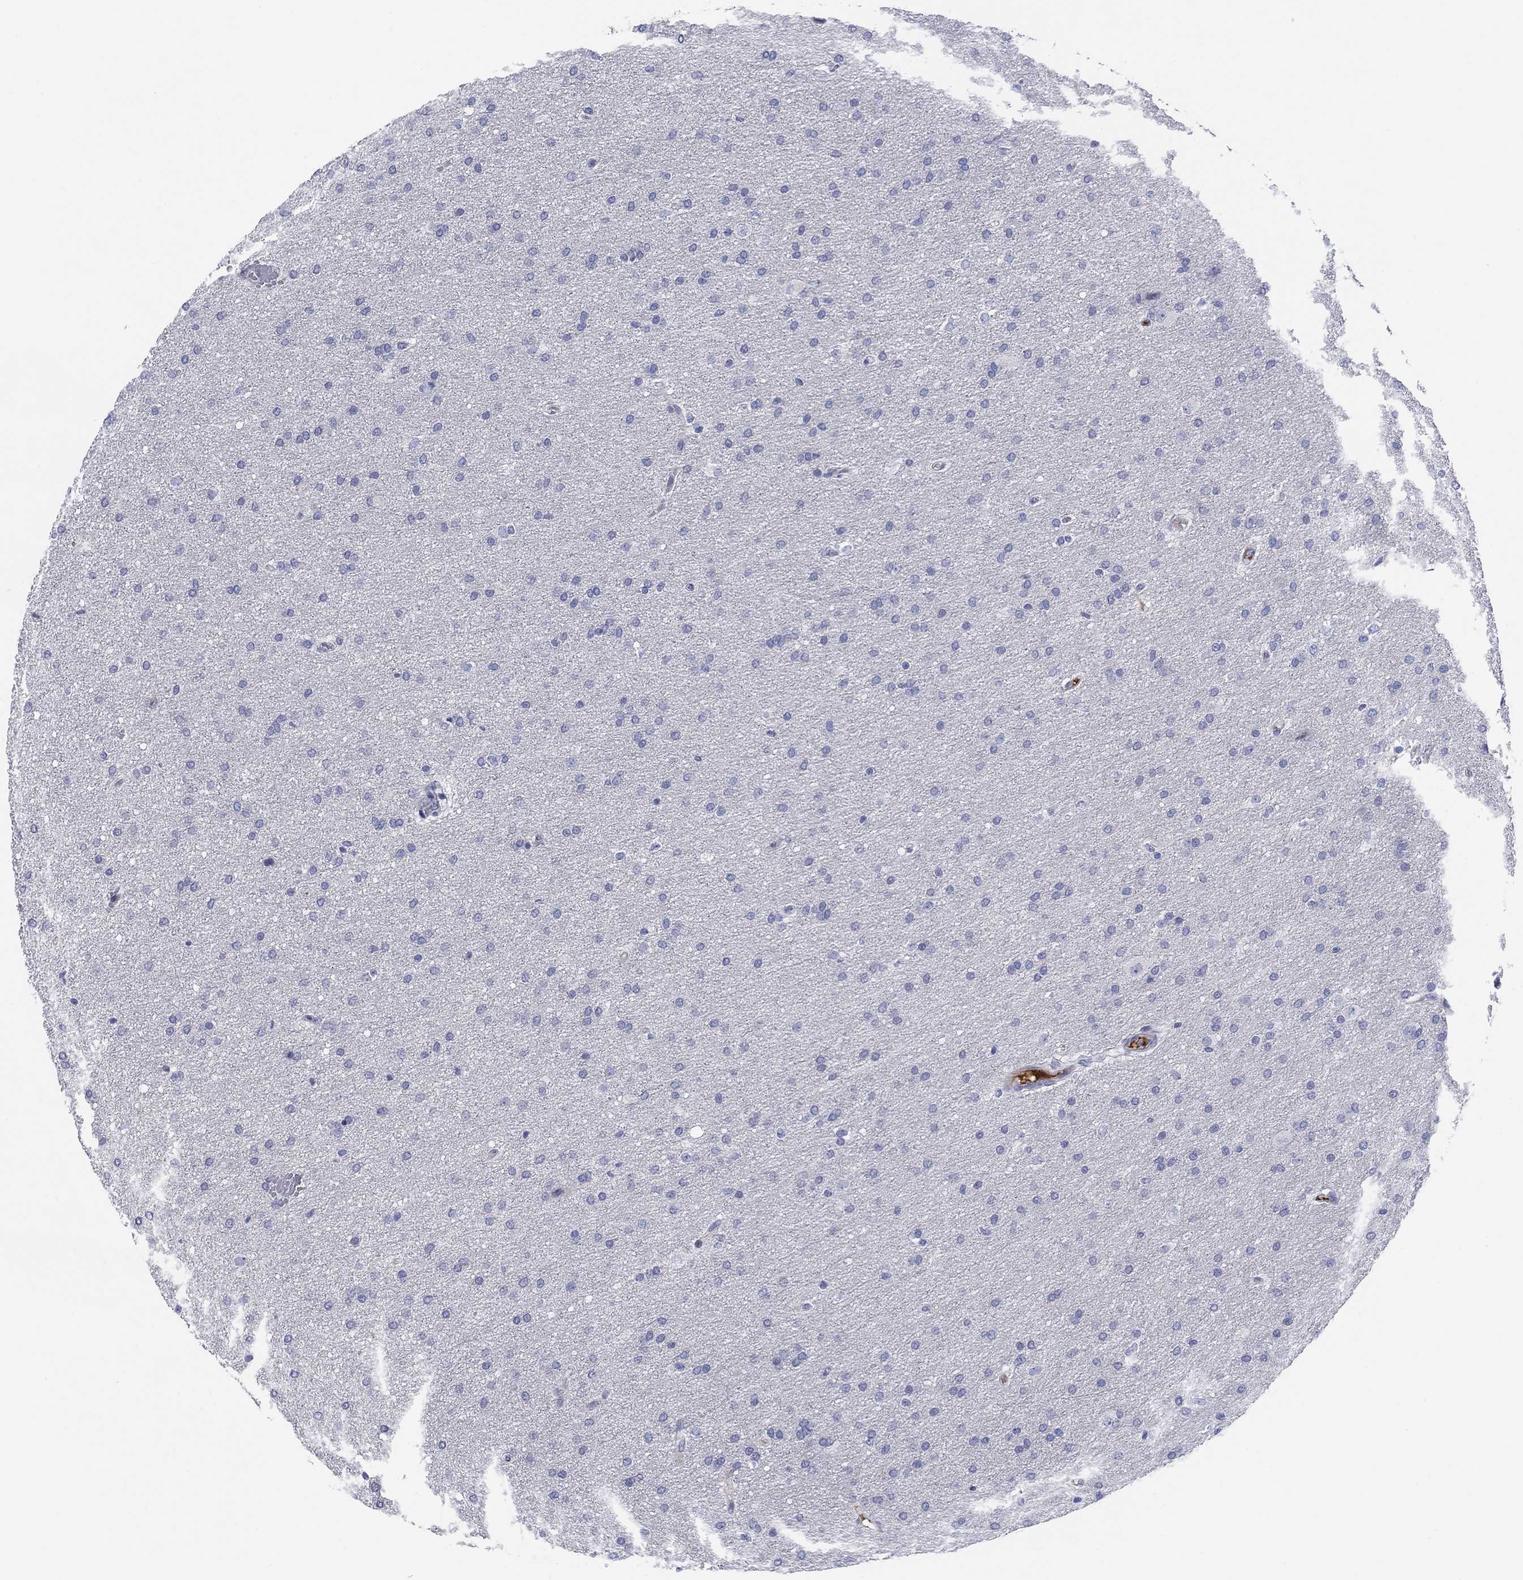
{"staining": {"intensity": "negative", "quantity": "none", "location": "none"}, "tissue": "glioma", "cell_type": "Tumor cells", "image_type": "cancer", "snomed": [{"axis": "morphology", "description": "Glioma, malignant, Low grade"}, {"axis": "topography", "description": "Brain"}], "caption": "Immunohistochemical staining of human malignant low-grade glioma displays no significant expression in tumor cells.", "gene": "HEATR4", "patient": {"sex": "female", "age": 37}}